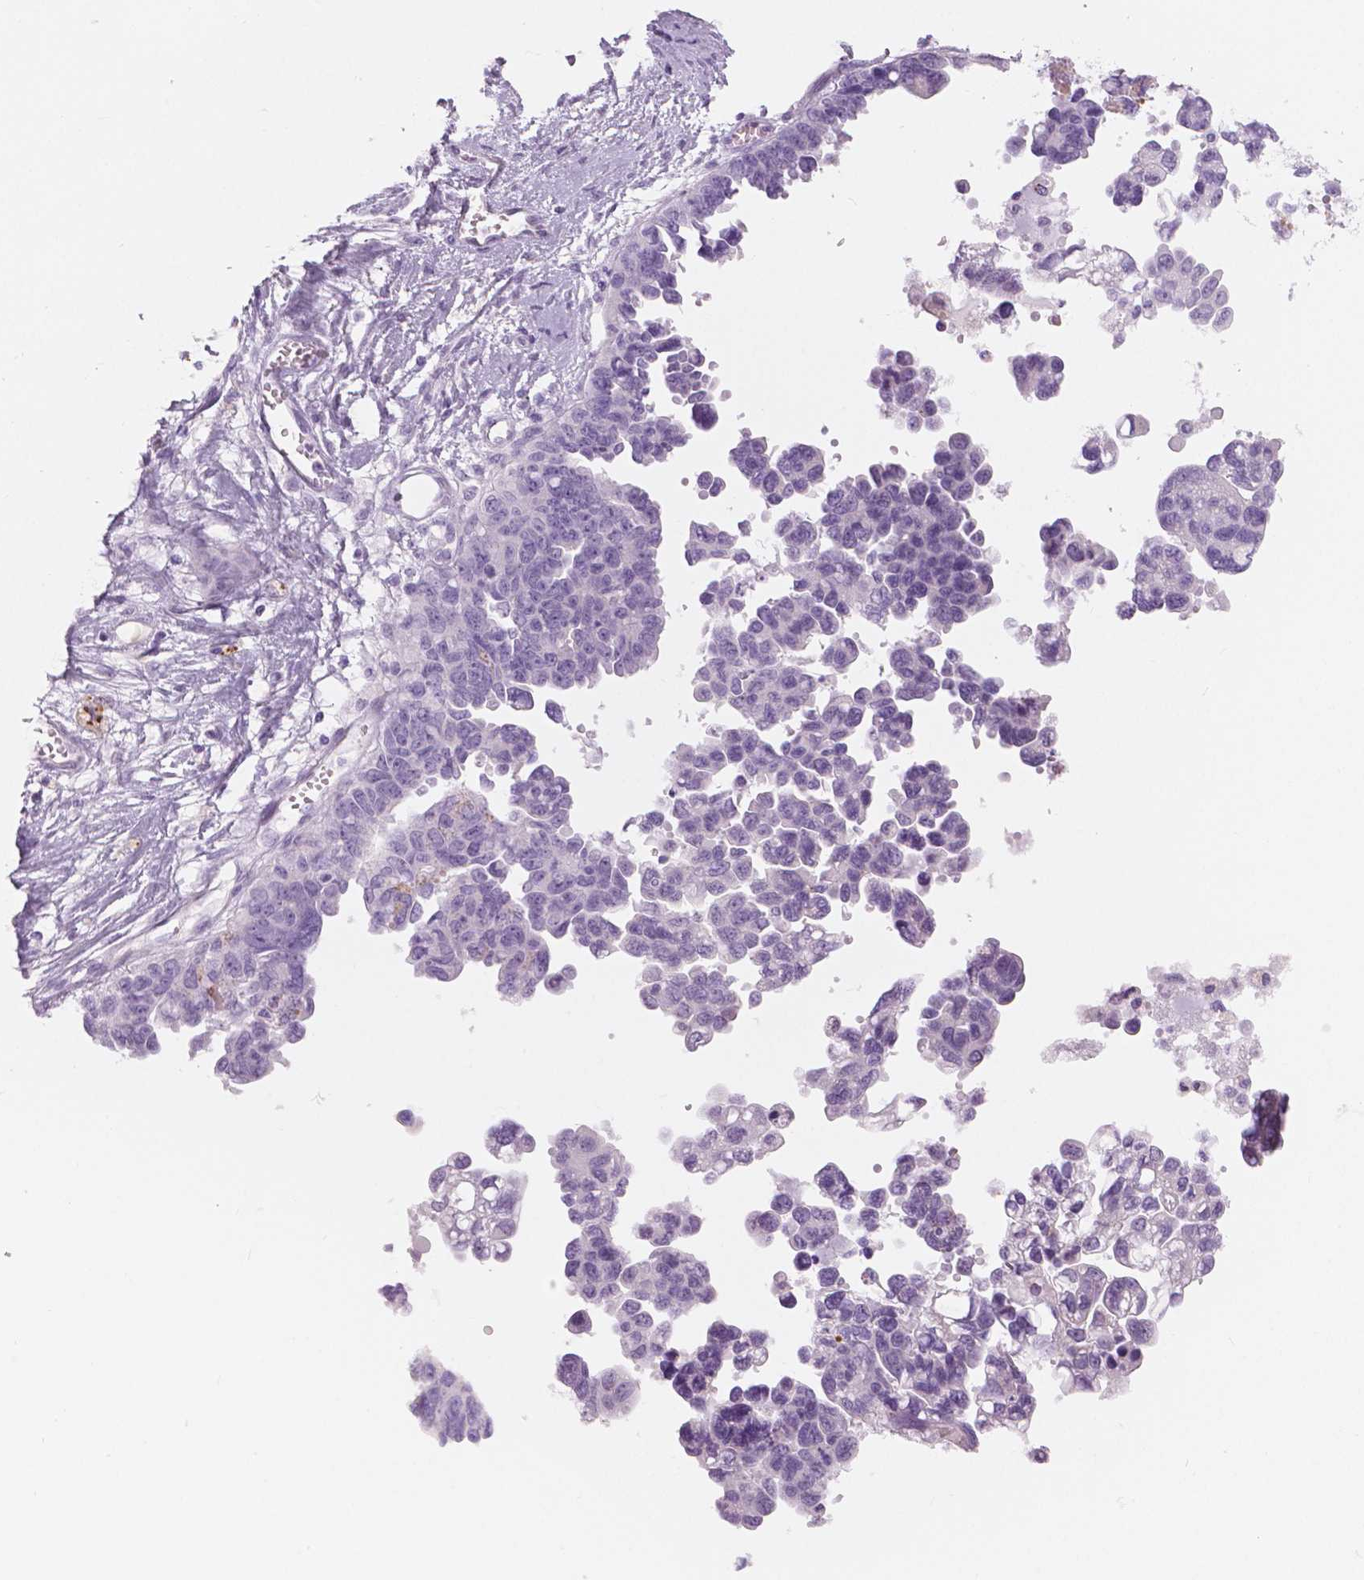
{"staining": {"intensity": "negative", "quantity": "none", "location": "none"}, "tissue": "ovarian cancer", "cell_type": "Tumor cells", "image_type": "cancer", "snomed": [{"axis": "morphology", "description": "Cystadenocarcinoma, serous, NOS"}, {"axis": "topography", "description": "Ovary"}], "caption": "DAB (3,3'-diaminobenzidine) immunohistochemical staining of human ovarian cancer reveals no significant staining in tumor cells.", "gene": "A4GNT", "patient": {"sex": "female", "age": 69}}